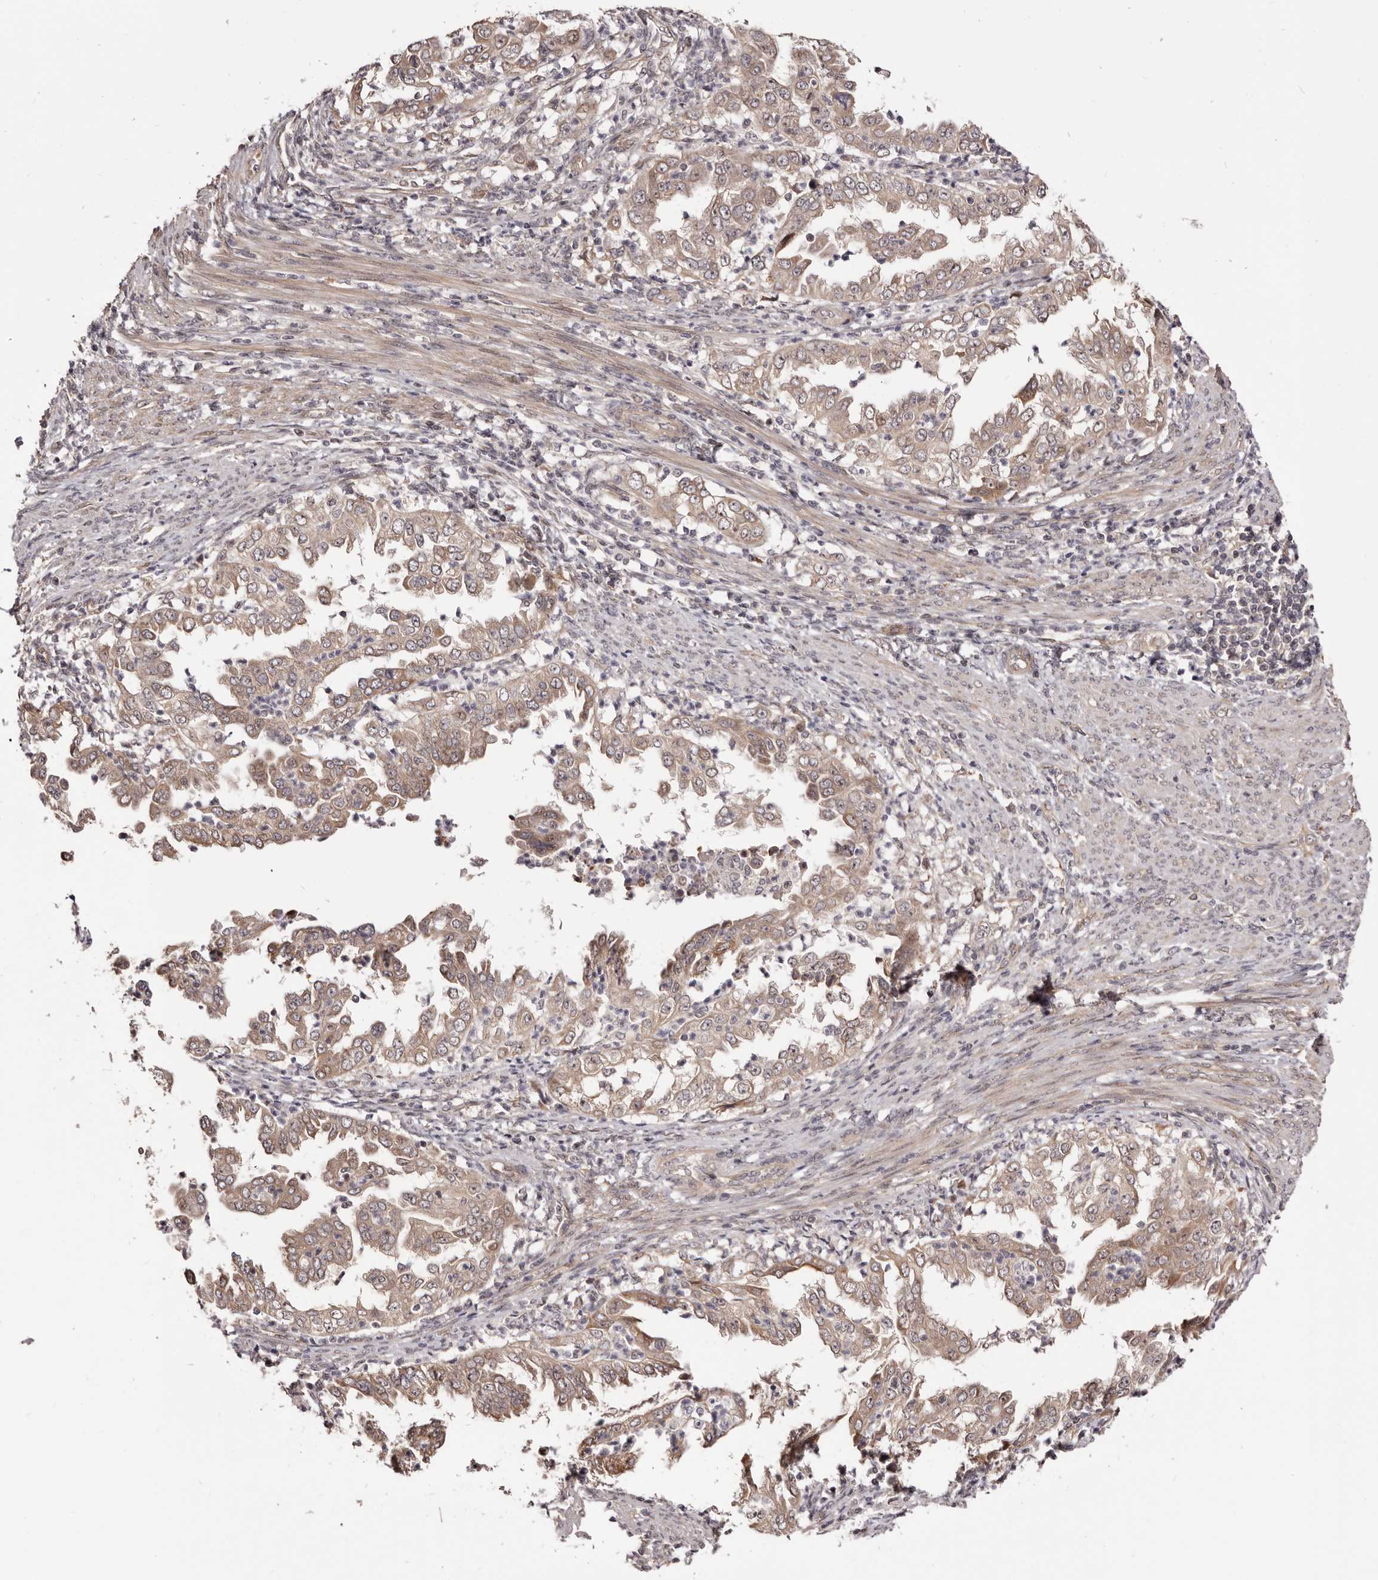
{"staining": {"intensity": "weak", "quantity": ">75%", "location": "cytoplasmic/membranous"}, "tissue": "endometrial cancer", "cell_type": "Tumor cells", "image_type": "cancer", "snomed": [{"axis": "morphology", "description": "Adenocarcinoma, NOS"}, {"axis": "topography", "description": "Endometrium"}], "caption": "DAB immunohistochemical staining of adenocarcinoma (endometrial) shows weak cytoplasmic/membranous protein expression in approximately >75% of tumor cells.", "gene": "NOL12", "patient": {"sex": "female", "age": 85}}